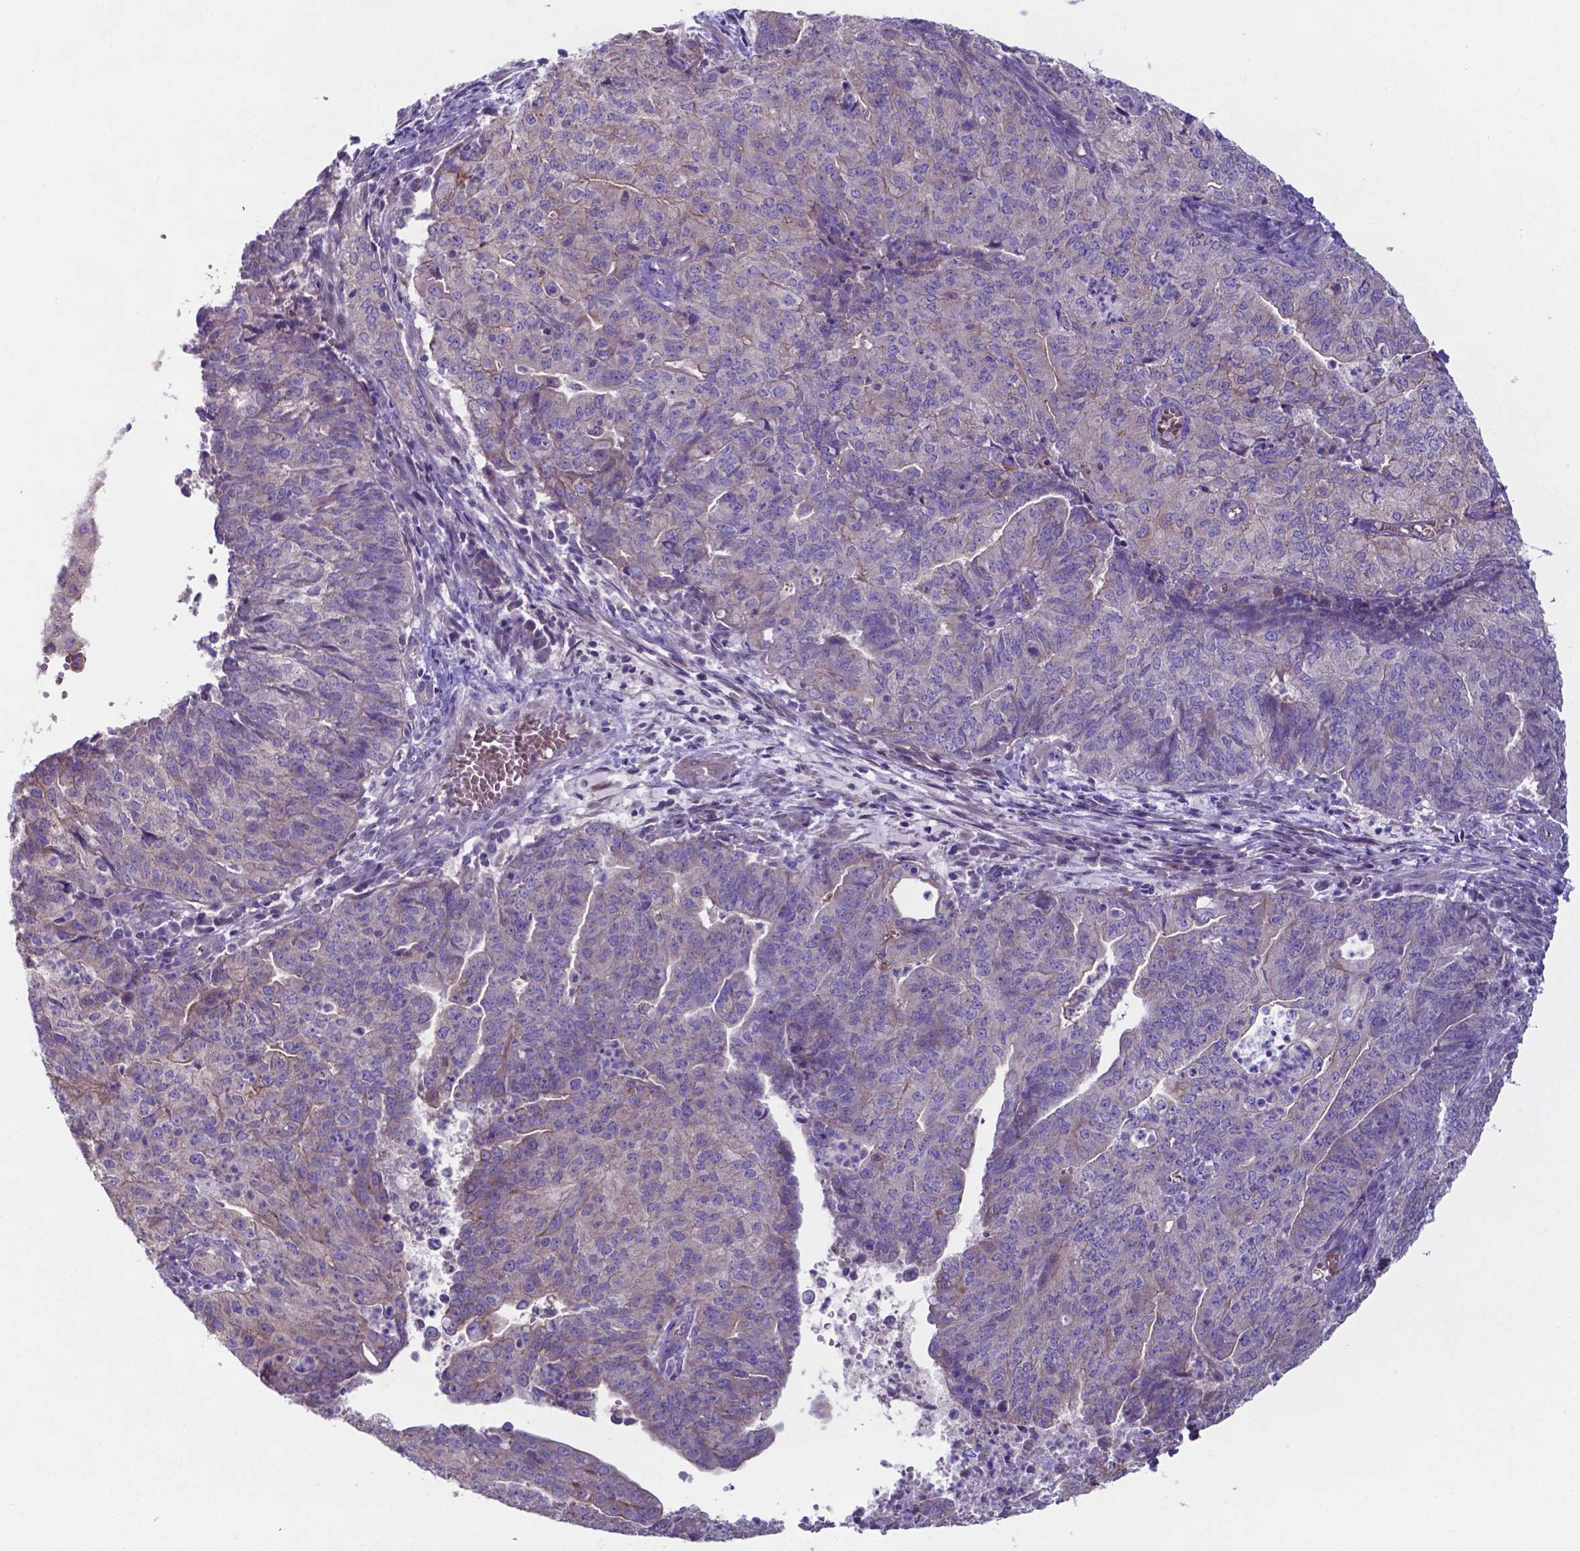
{"staining": {"intensity": "weak", "quantity": "<25%", "location": "cytoplasmic/membranous"}, "tissue": "endometrial cancer", "cell_type": "Tumor cells", "image_type": "cancer", "snomed": [{"axis": "morphology", "description": "Adenocarcinoma, NOS"}, {"axis": "topography", "description": "Endometrium"}], "caption": "This is a micrograph of IHC staining of endometrial cancer, which shows no expression in tumor cells.", "gene": "TYRO3", "patient": {"sex": "female", "age": 82}}